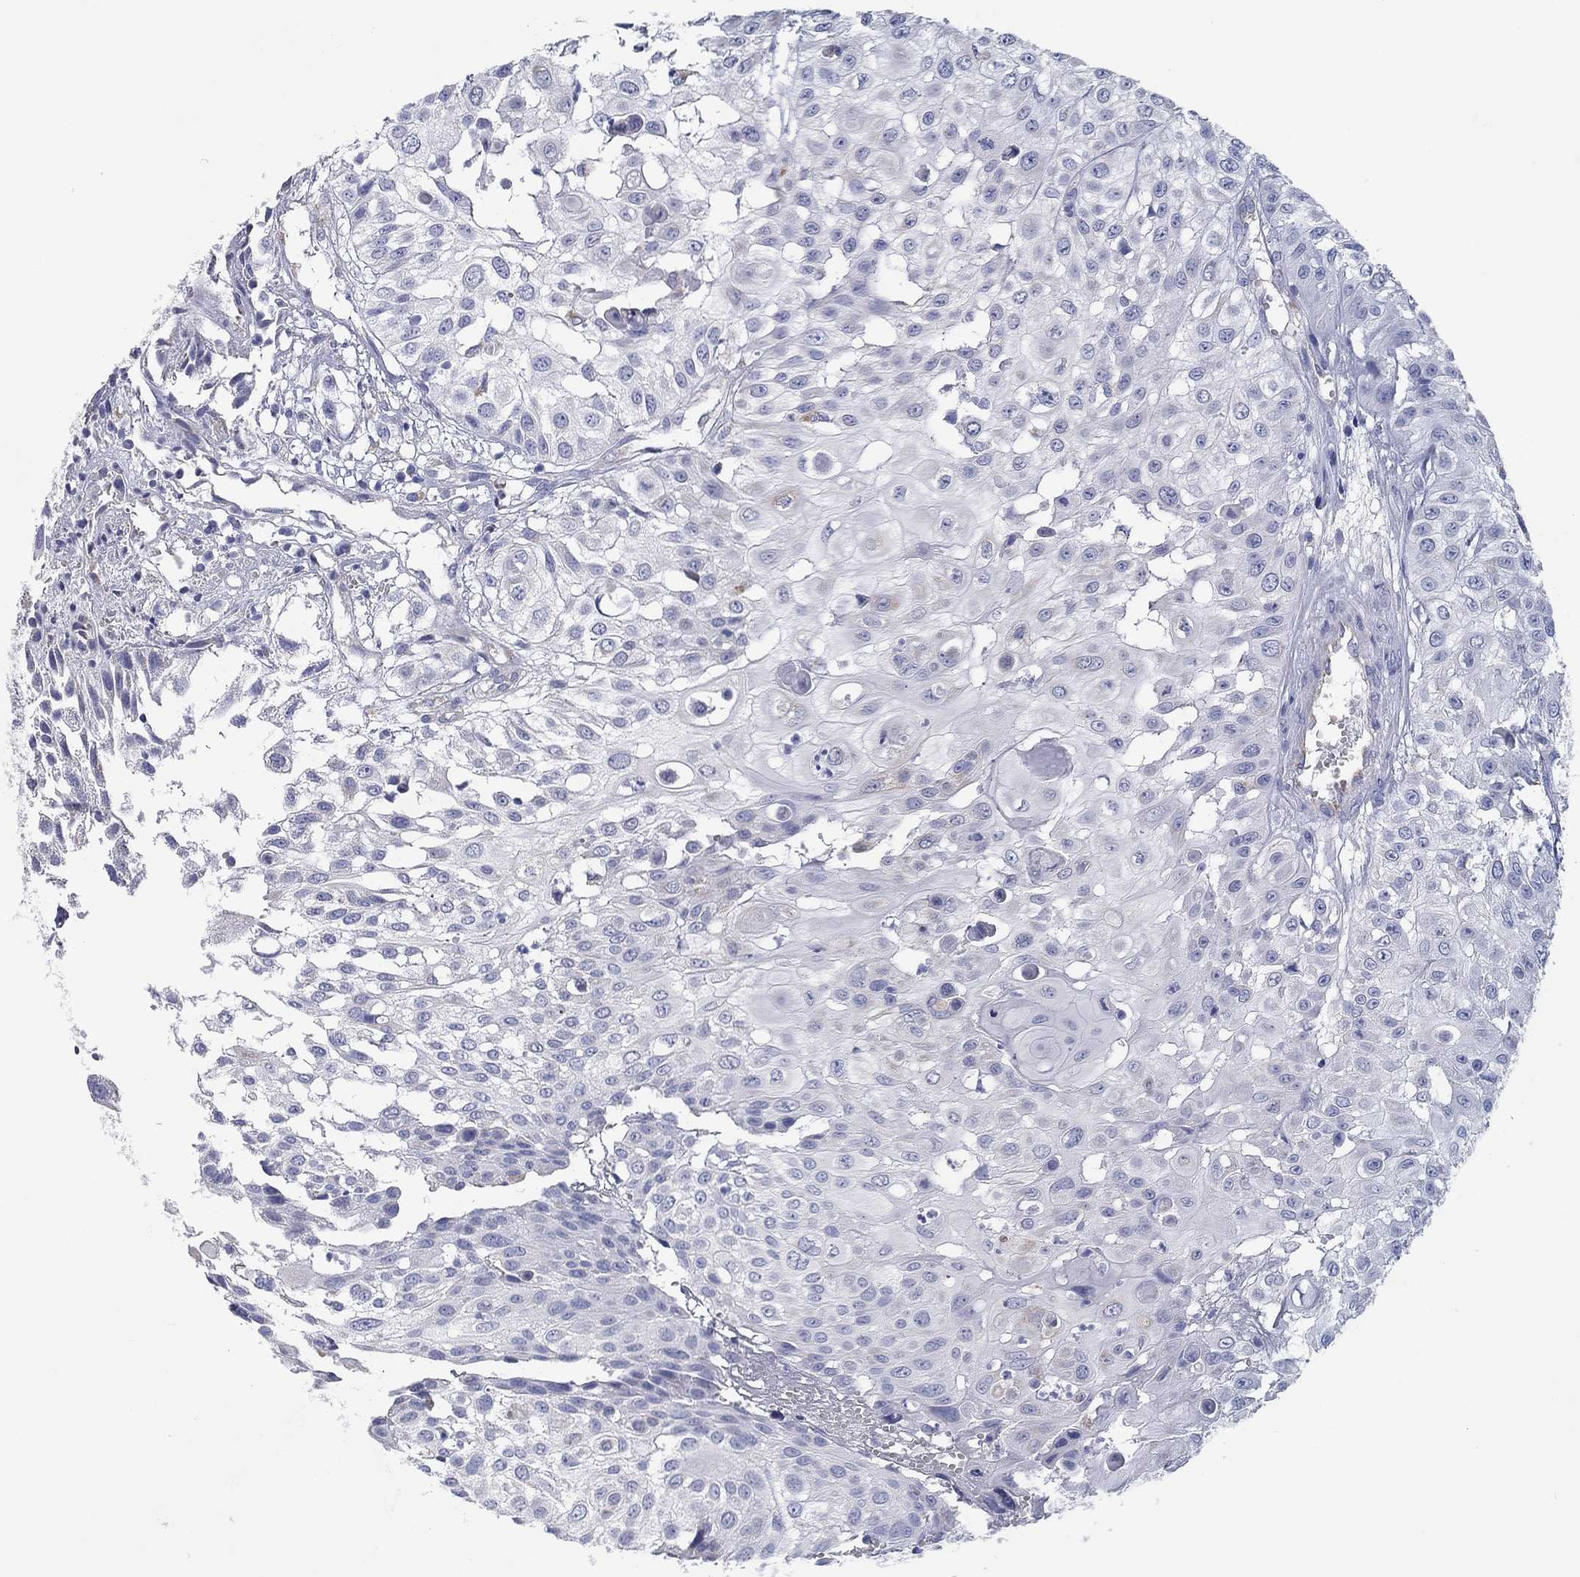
{"staining": {"intensity": "negative", "quantity": "none", "location": "none"}, "tissue": "urothelial cancer", "cell_type": "Tumor cells", "image_type": "cancer", "snomed": [{"axis": "morphology", "description": "Urothelial carcinoma, High grade"}, {"axis": "topography", "description": "Urinary bladder"}], "caption": "There is no significant positivity in tumor cells of urothelial cancer.", "gene": "MGST3", "patient": {"sex": "female", "age": 79}}